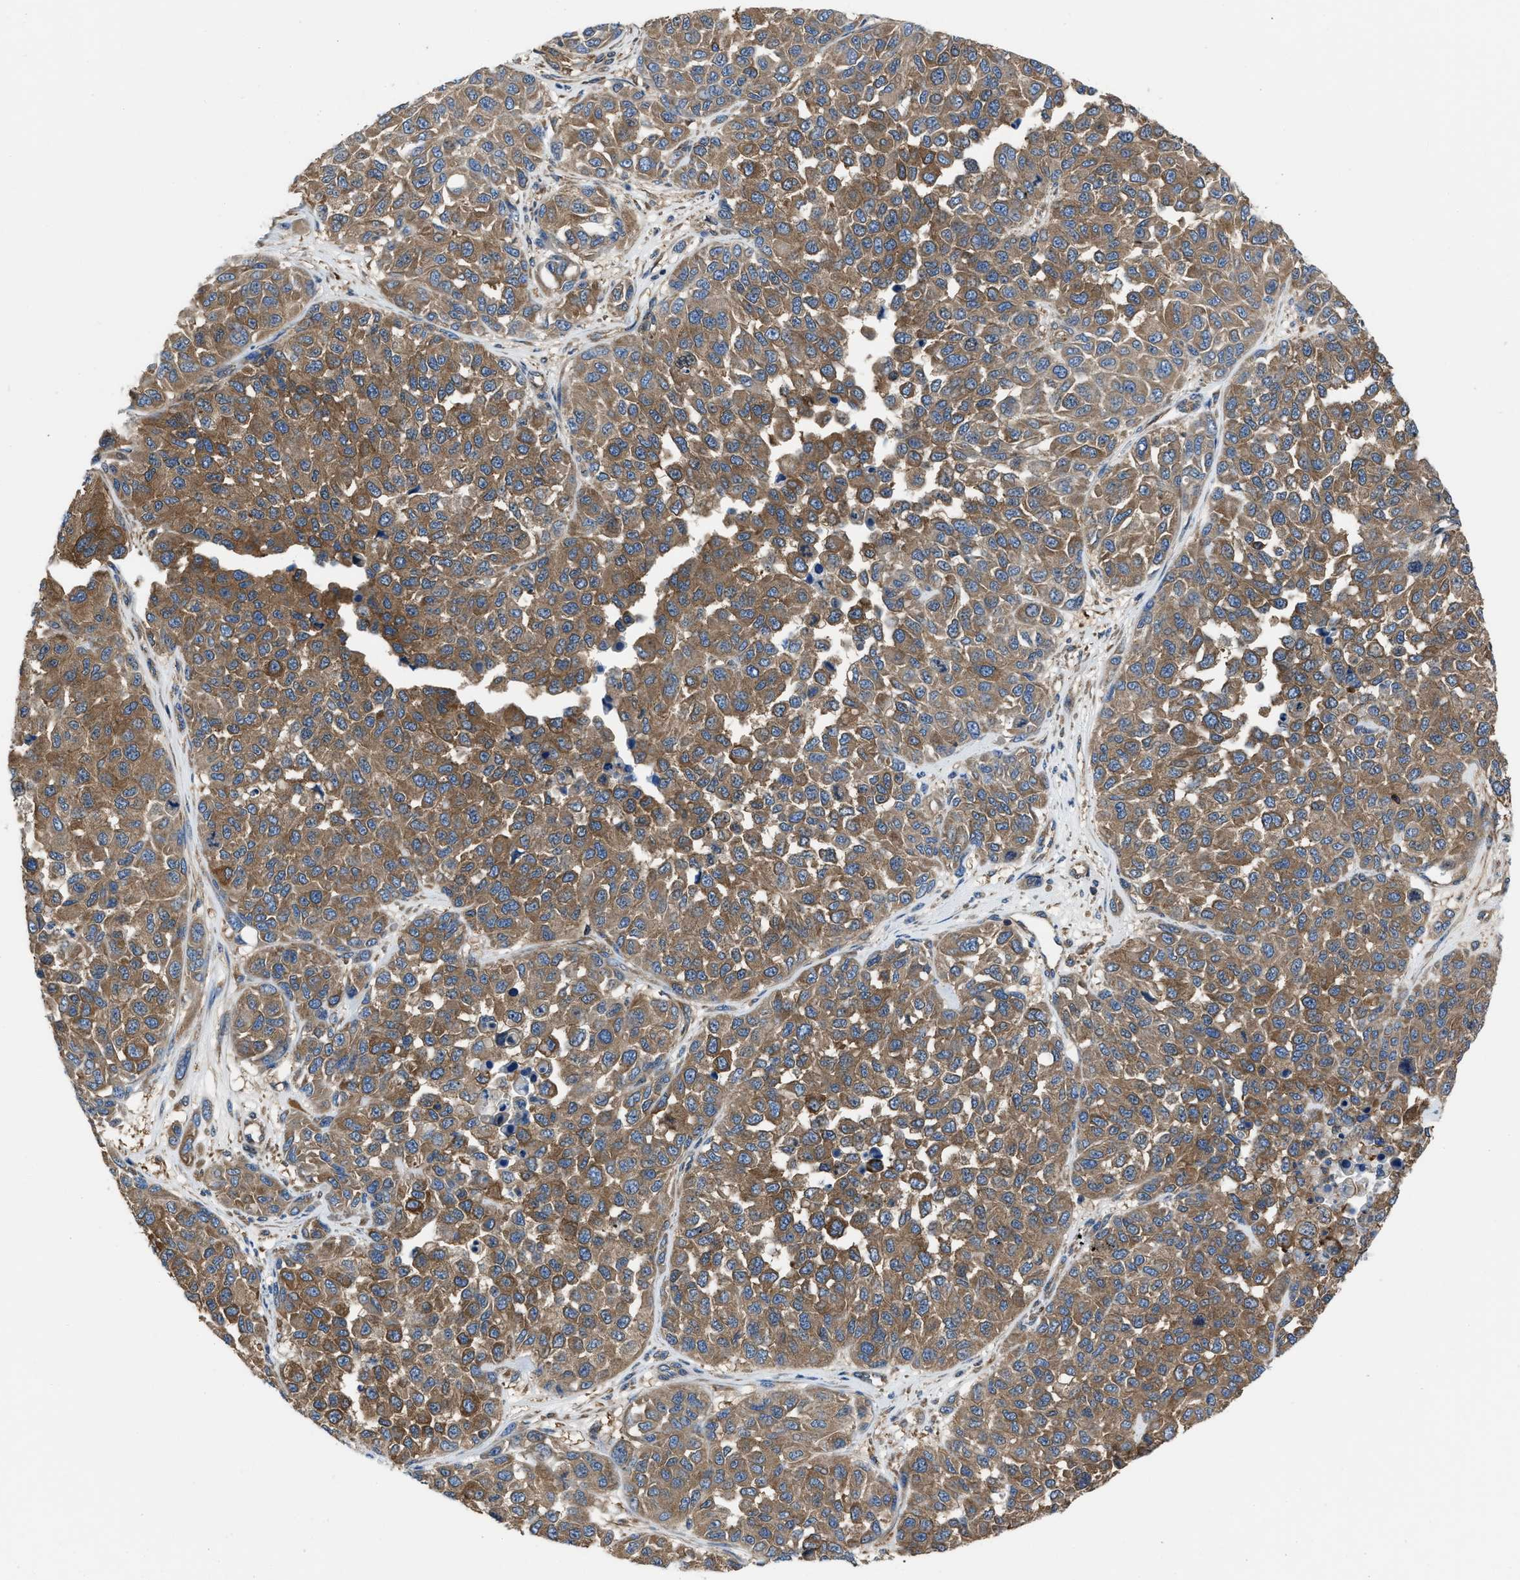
{"staining": {"intensity": "moderate", "quantity": ">75%", "location": "cytoplasmic/membranous"}, "tissue": "melanoma", "cell_type": "Tumor cells", "image_type": "cancer", "snomed": [{"axis": "morphology", "description": "Malignant melanoma, NOS"}, {"axis": "topography", "description": "Skin"}], "caption": "Moderate cytoplasmic/membranous positivity for a protein is appreciated in about >75% of tumor cells of malignant melanoma using immunohistochemistry.", "gene": "YARS1", "patient": {"sex": "male", "age": 62}}